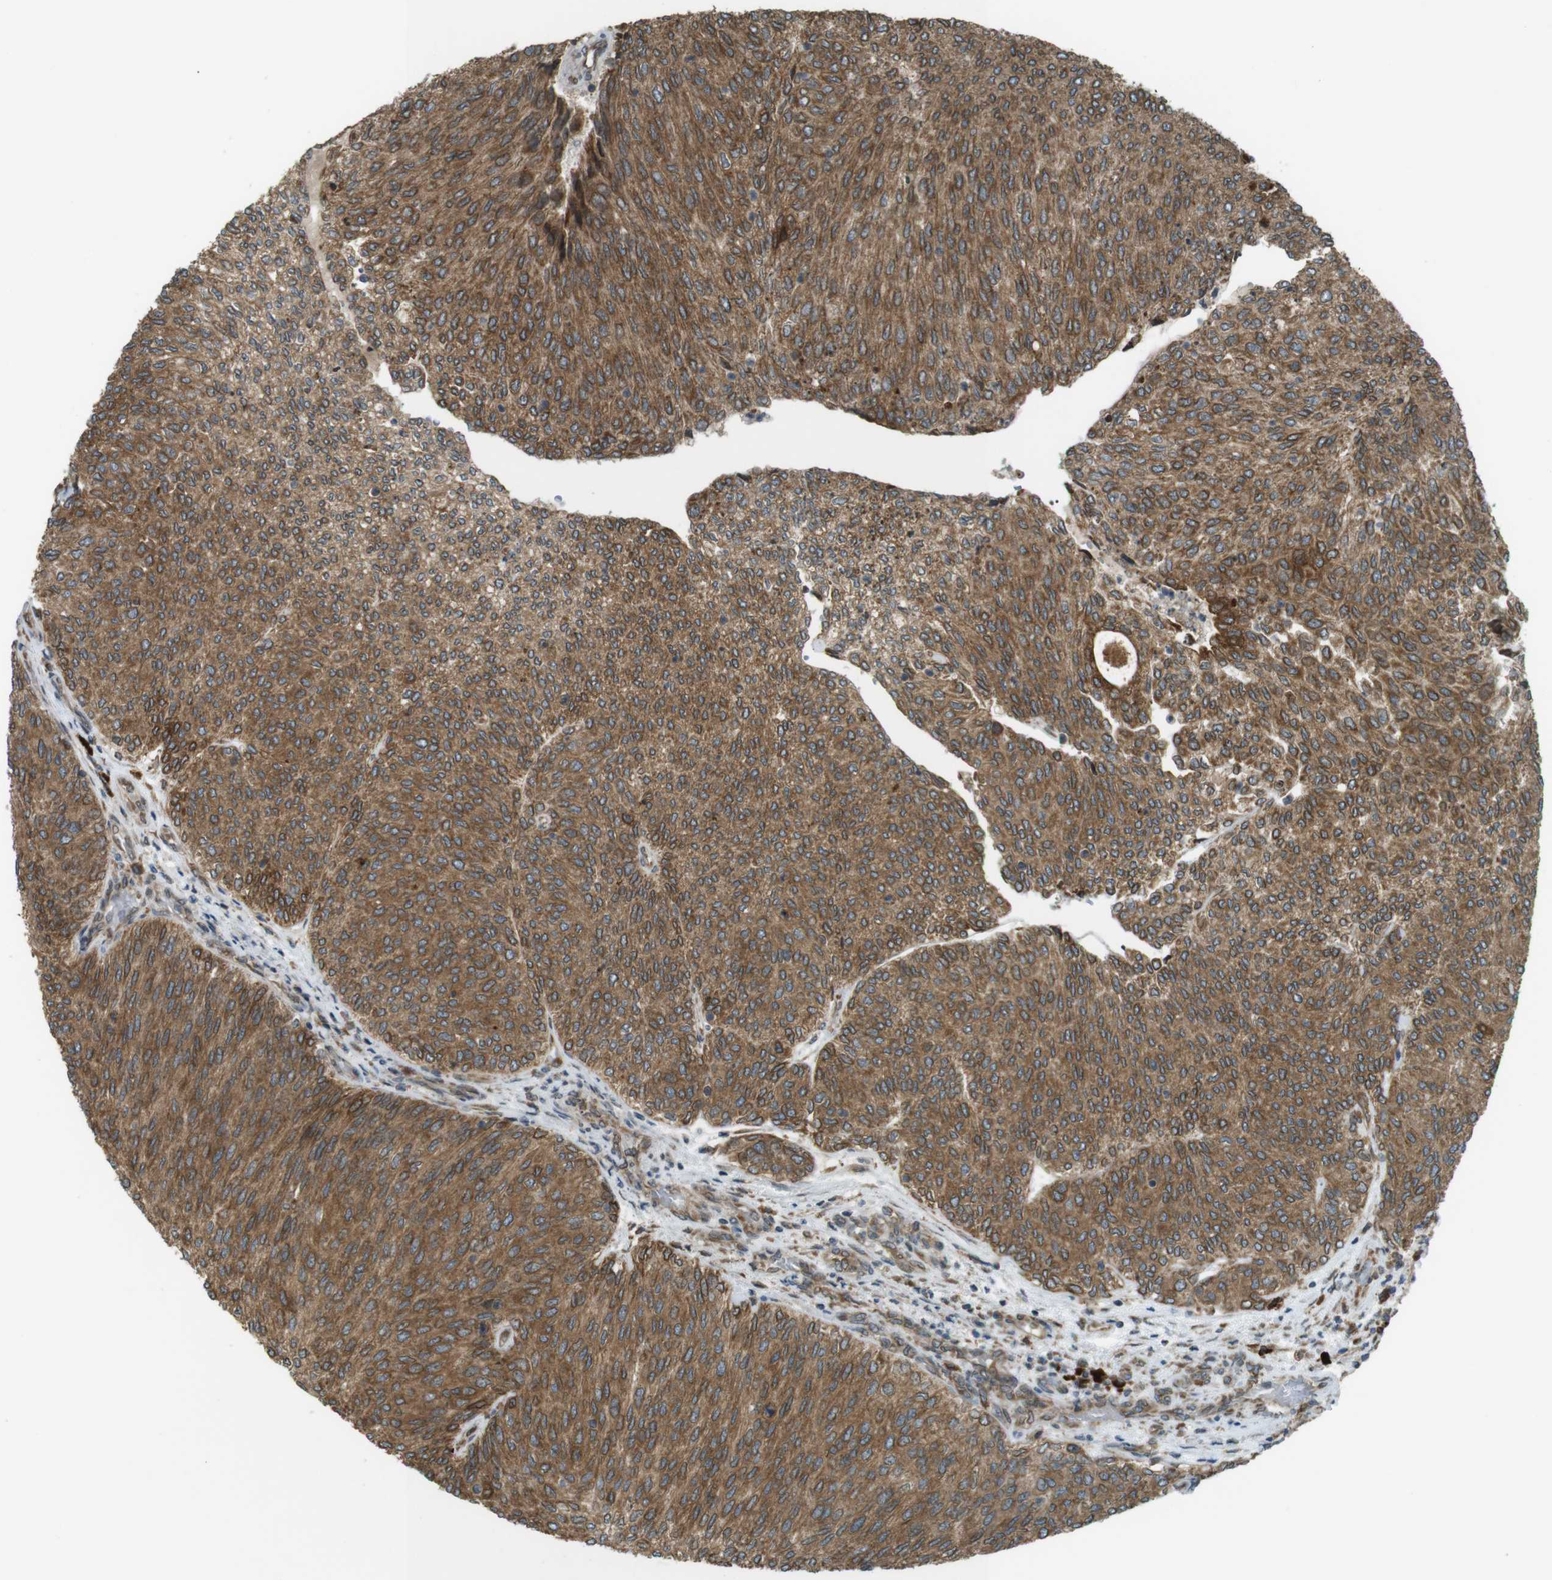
{"staining": {"intensity": "moderate", "quantity": ">75%", "location": "cytoplasmic/membranous"}, "tissue": "urothelial cancer", "cell_type": "Tumor cells", "image_type": "cancer", "snomed": [{"axis": "morphology", "description": "Urothelial carcinoma, Low grade"}, {"axis": "topography", "description": "Urinary bladder"}], "caption": "Human urothelial cancer stained with a brown dye displays moderate cytoplasmic/membranous positive expression in approximately >75% of tumor cells.", "gene": "TMED4", "patient": {"sex": "female", "age": 79}}